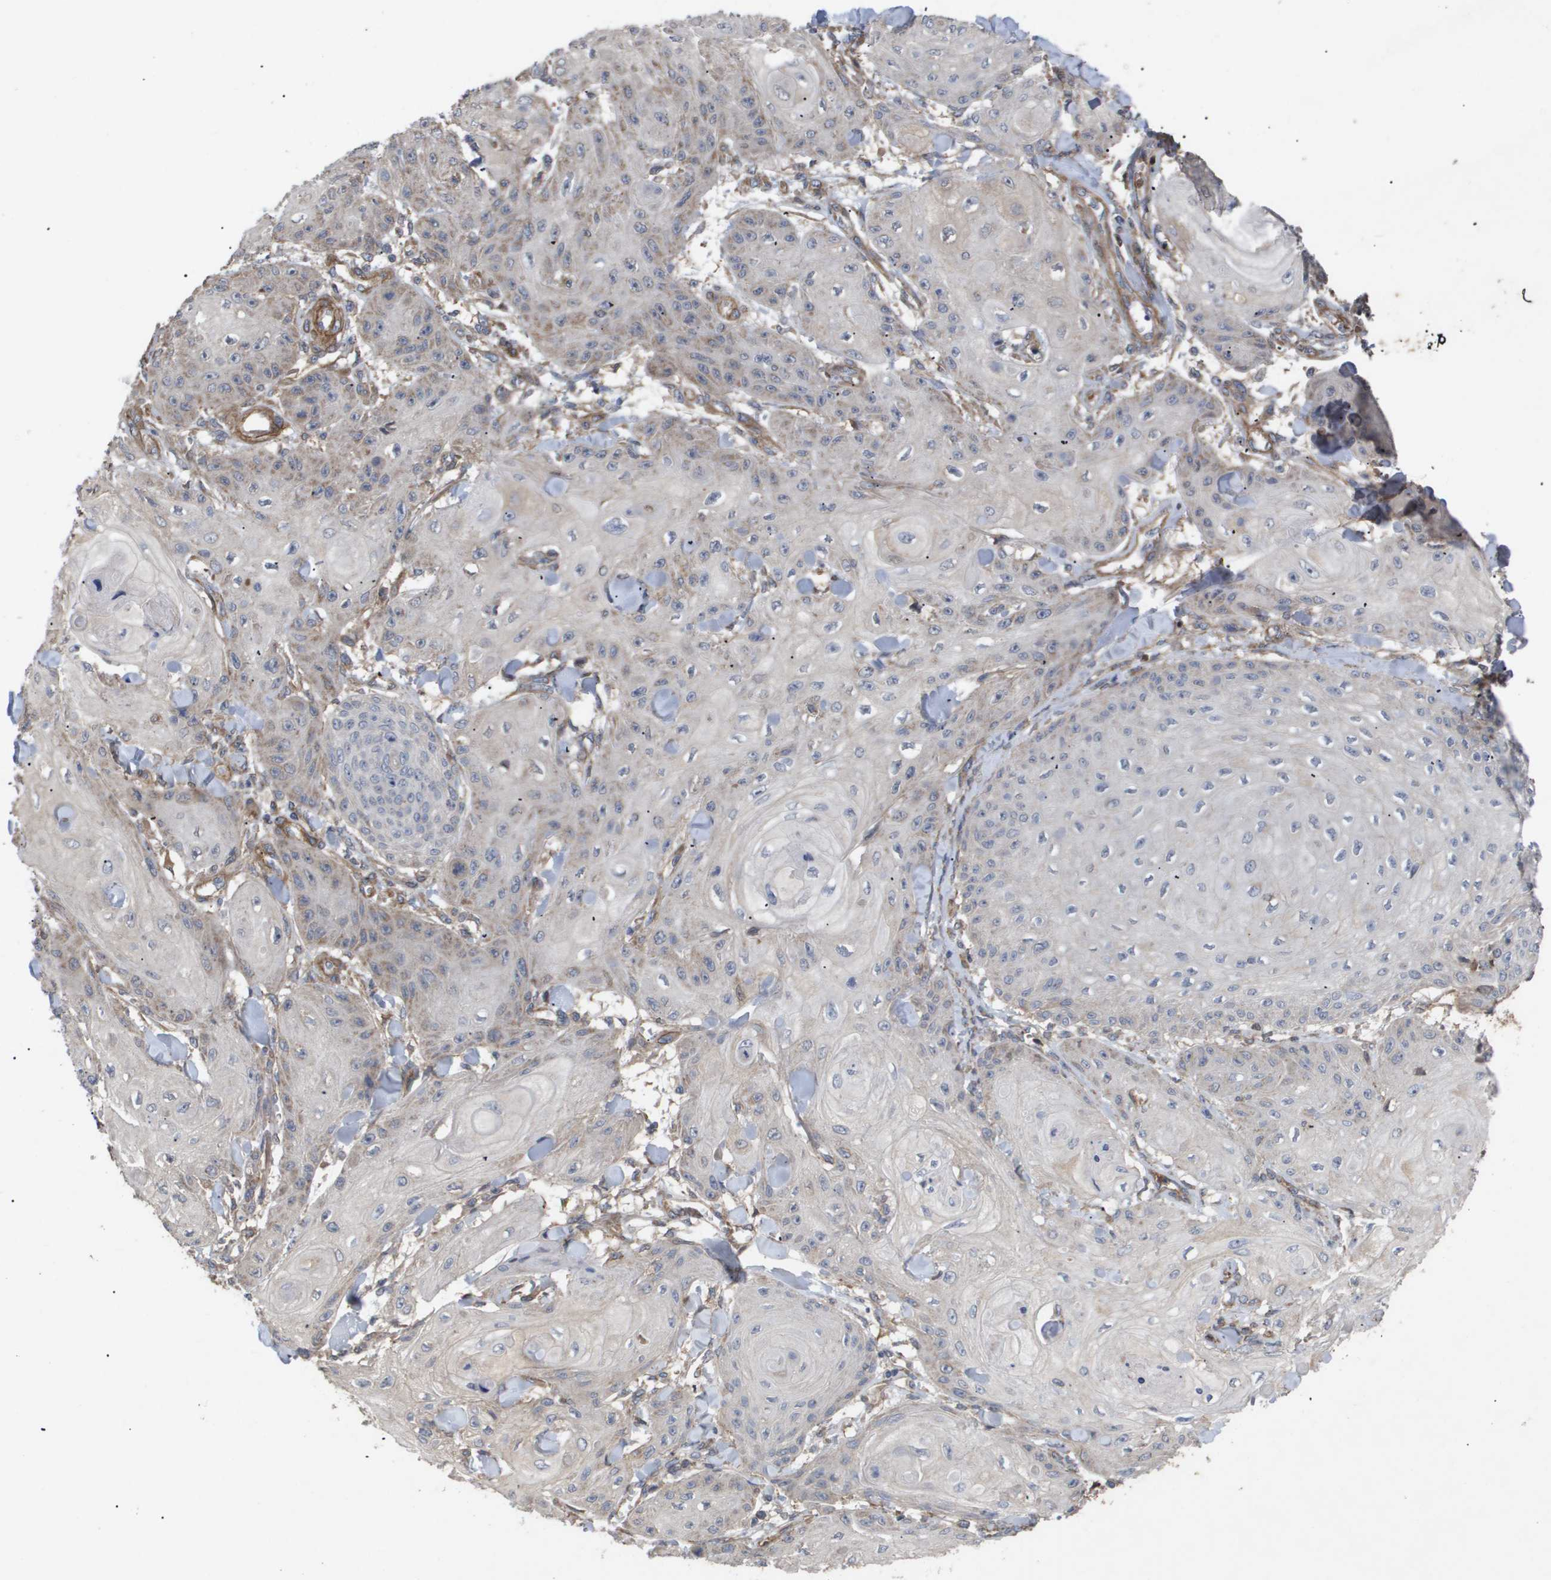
{"staining": {"intensity": "negative", "quantity": "none", "location": "none"}, "tissue": "skin cancer", "cell_type": "Tumor cells", "image_type": "cancer", "snomed": [{"axis": "morphology", "description": "Squamous cell carcinoma, NOS"}, {"axis": "topography", "description": "Skin"}], "caption": "DAB immunohistochemical staining of human skin cancer (squamous cell carcinoma) reveals no significant staining in tumor cells.", "gene": "TNS1", "patient": {"sex": "male", "age": 74}}